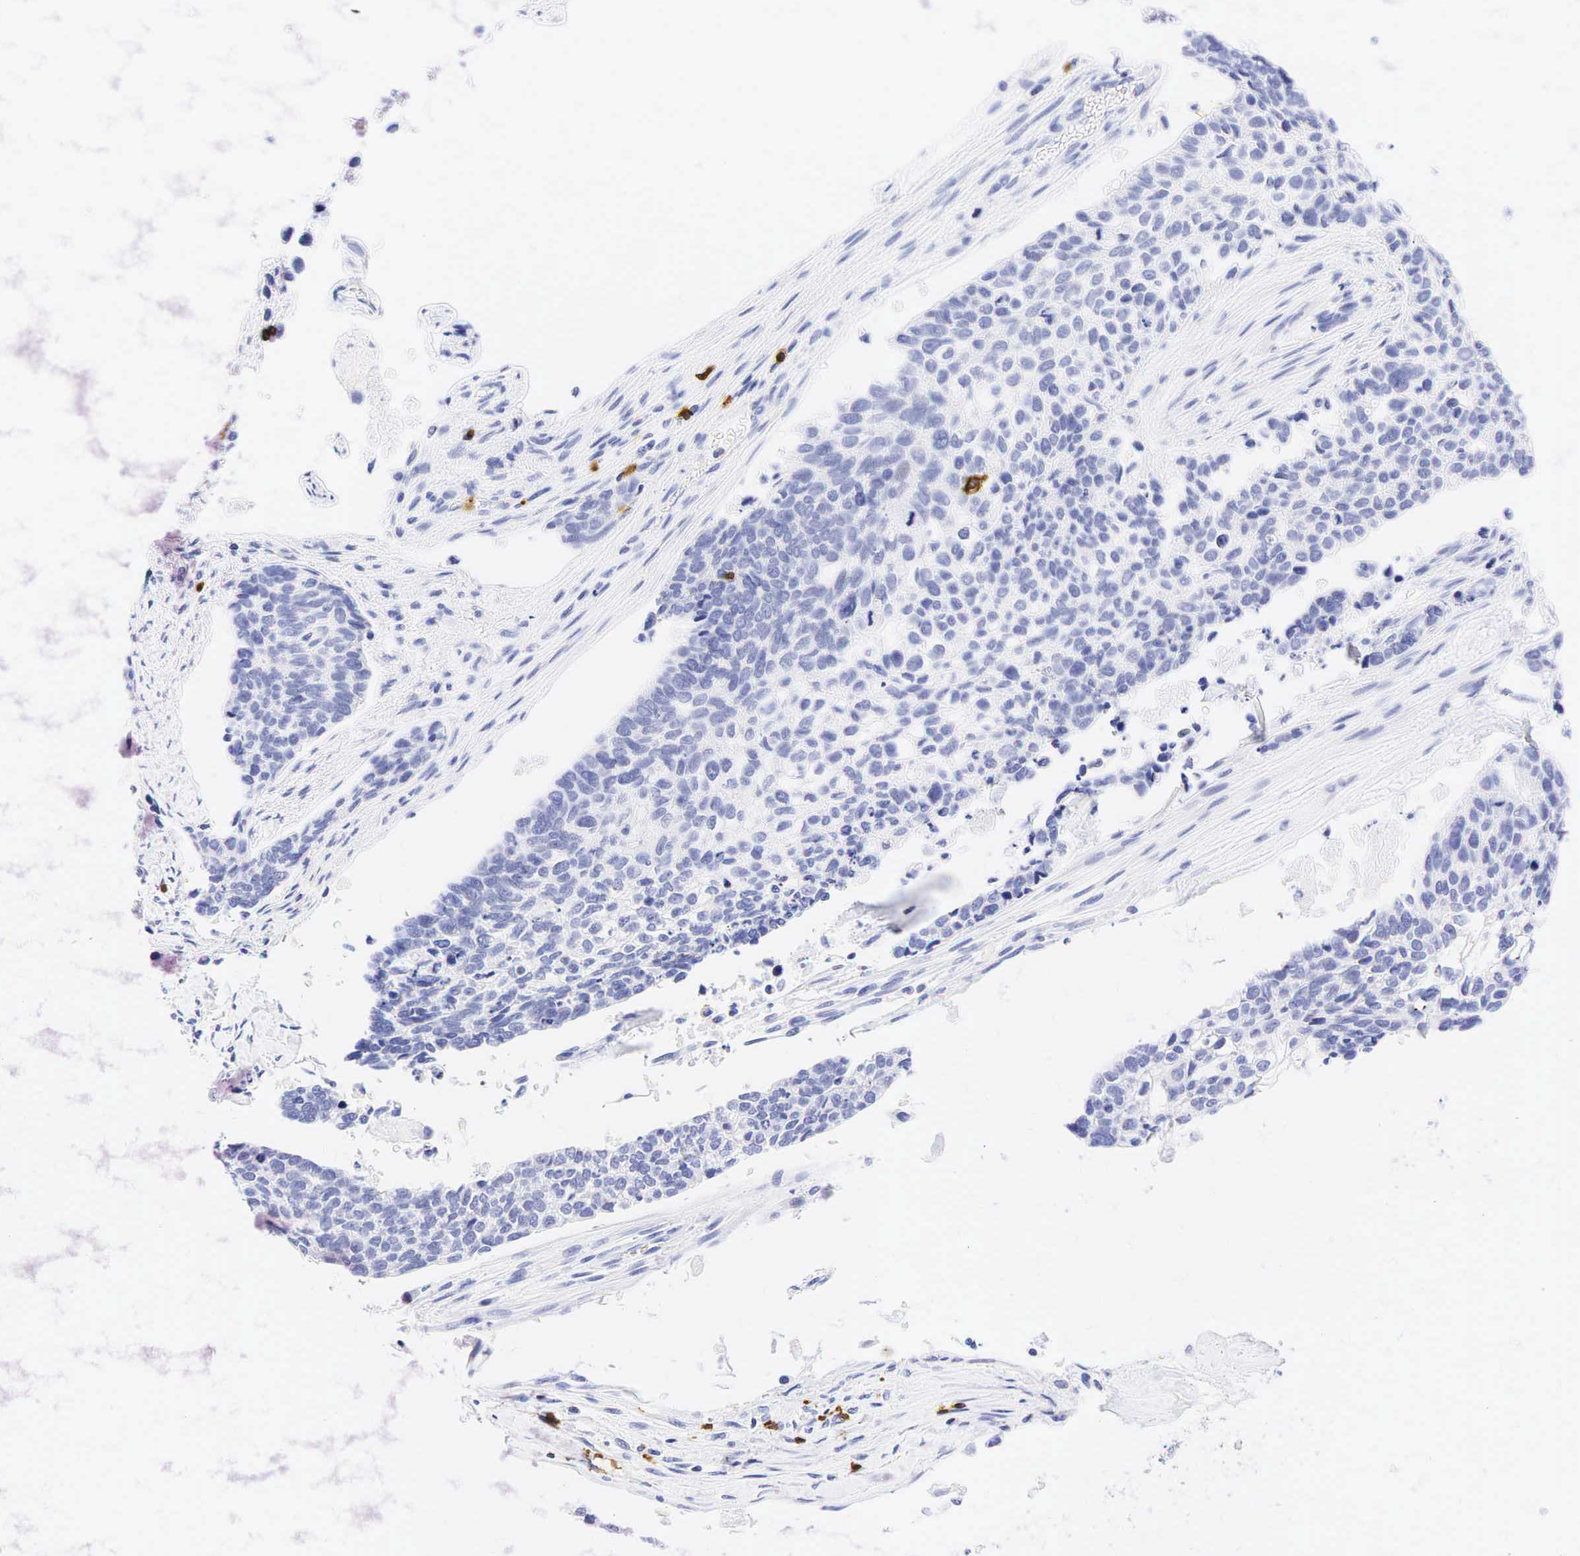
{"staining": {"intensity": "negative", "quantity": "none", "location": "none"}, "tissue": "lung cancer", "cell_type": "Tumor cells", "image_type": "cancer", "snomed": [{"axis": "morphology", "description": "Squamous cell carcinoma, NOS"}, {"axis": "topography", "description": "Lymph node"}, {"axis": "topography", "description": "Lung"}], "caption": "This is an IHC photomicrograph of human lung squamous cell carcinoma. There is no staining in tumor cells.", "gene": "CD8A", "patient": {"sex": "male", "age": 74}}